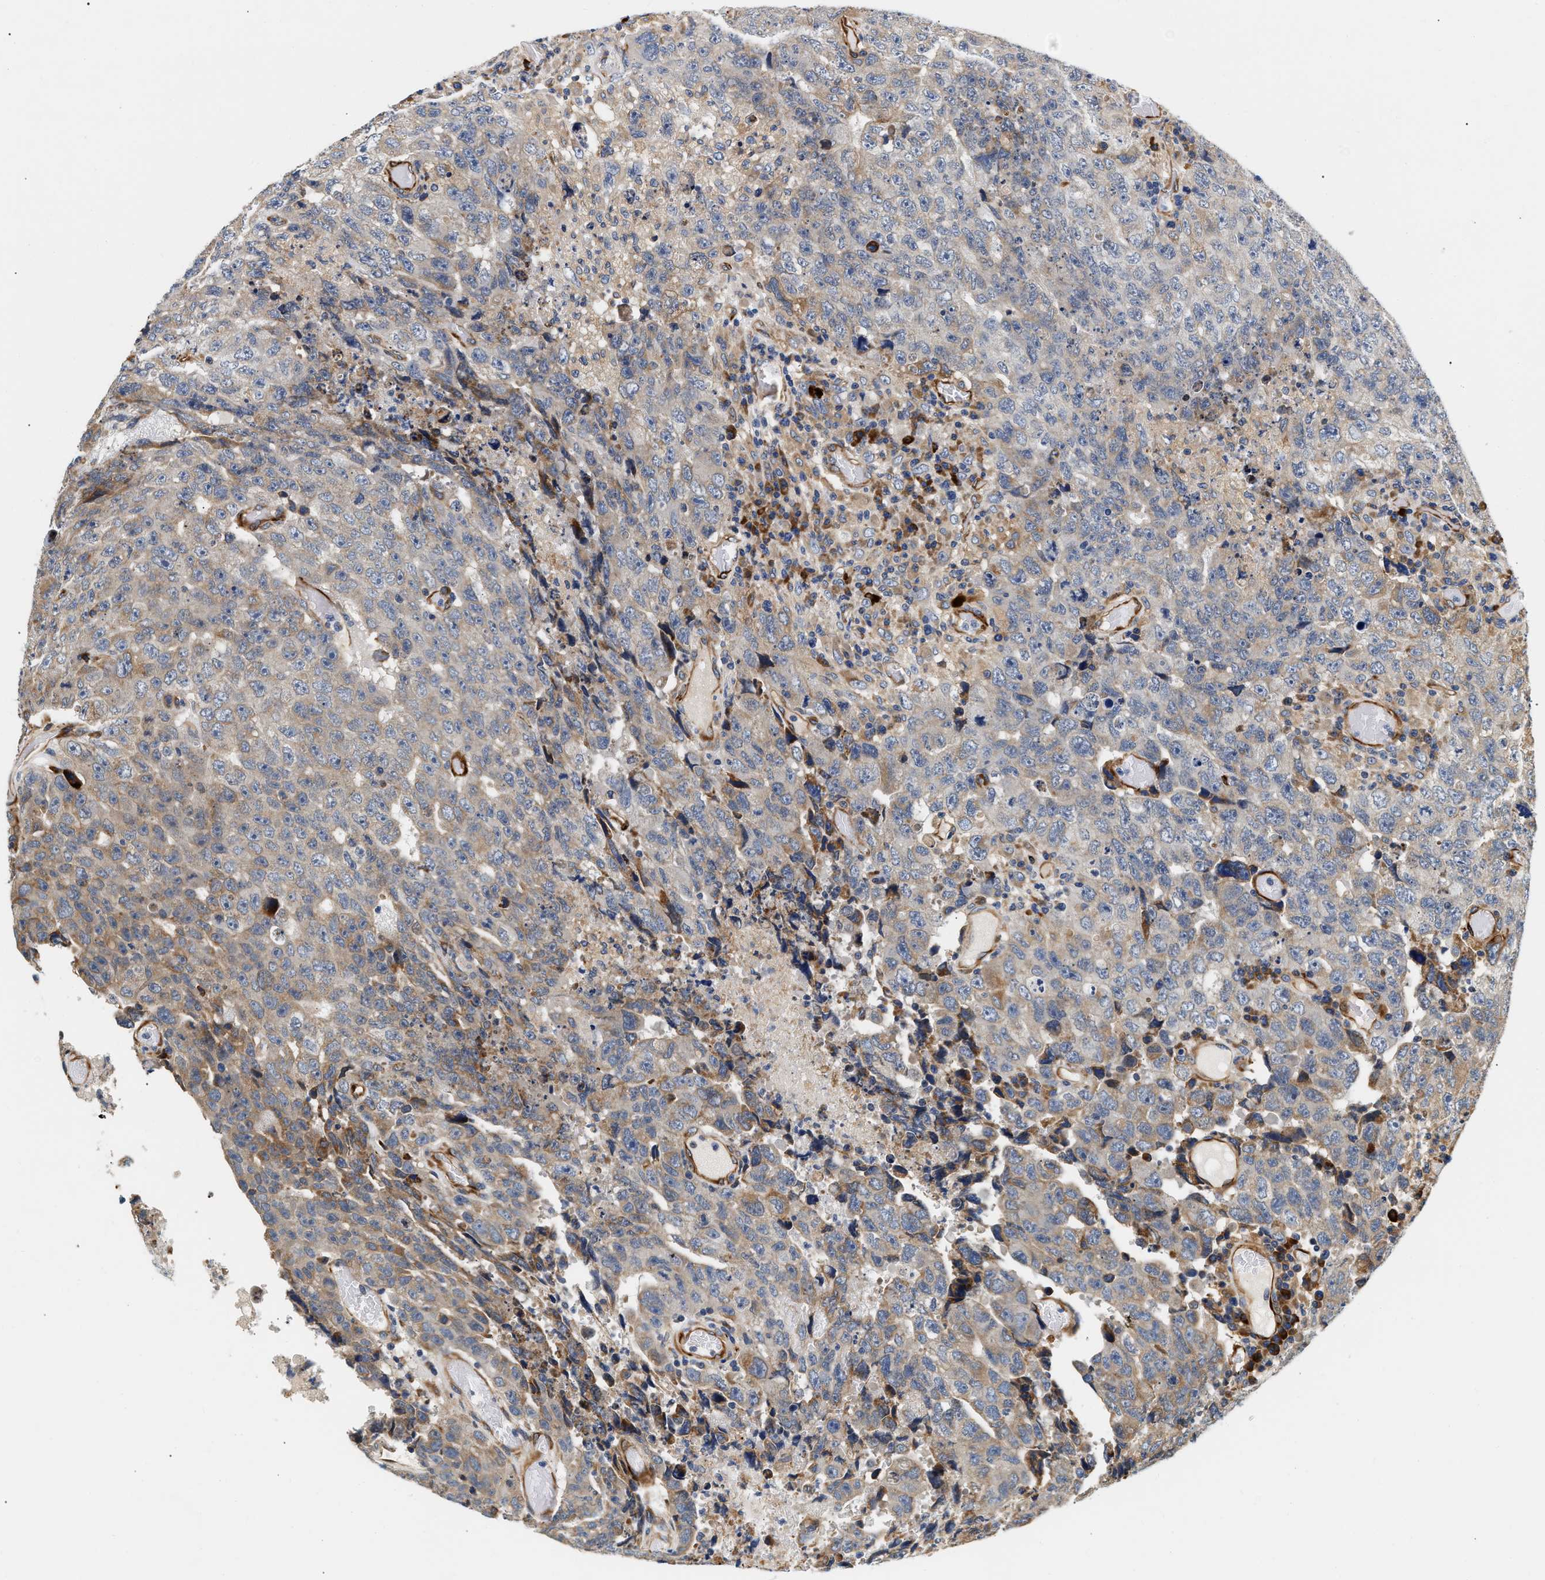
{"staining": {"intensity": "weak", "quantity": "<25%", "location": "cytoplasmic/membranous"}, "tissue": "testis cancer", "cell_type": "Tumor cells", "image_type": "cancer", "snomed": [{"axis": "morphology", "description": "Necrosis, NOS"}, {"axis": "morphology", "description": "Carcinoma, Embryonal, NOS"}, {"axis": "topography", "description": "Testis"}], "caption": "High magnification brightfield microscopy of testis cancer stained with DAB (brown) and counterstained with hematoxylin (blue): tumor cells show no significant staining.", "gene": "IFT74", "patient": {"sex": "male", "age": 19}}